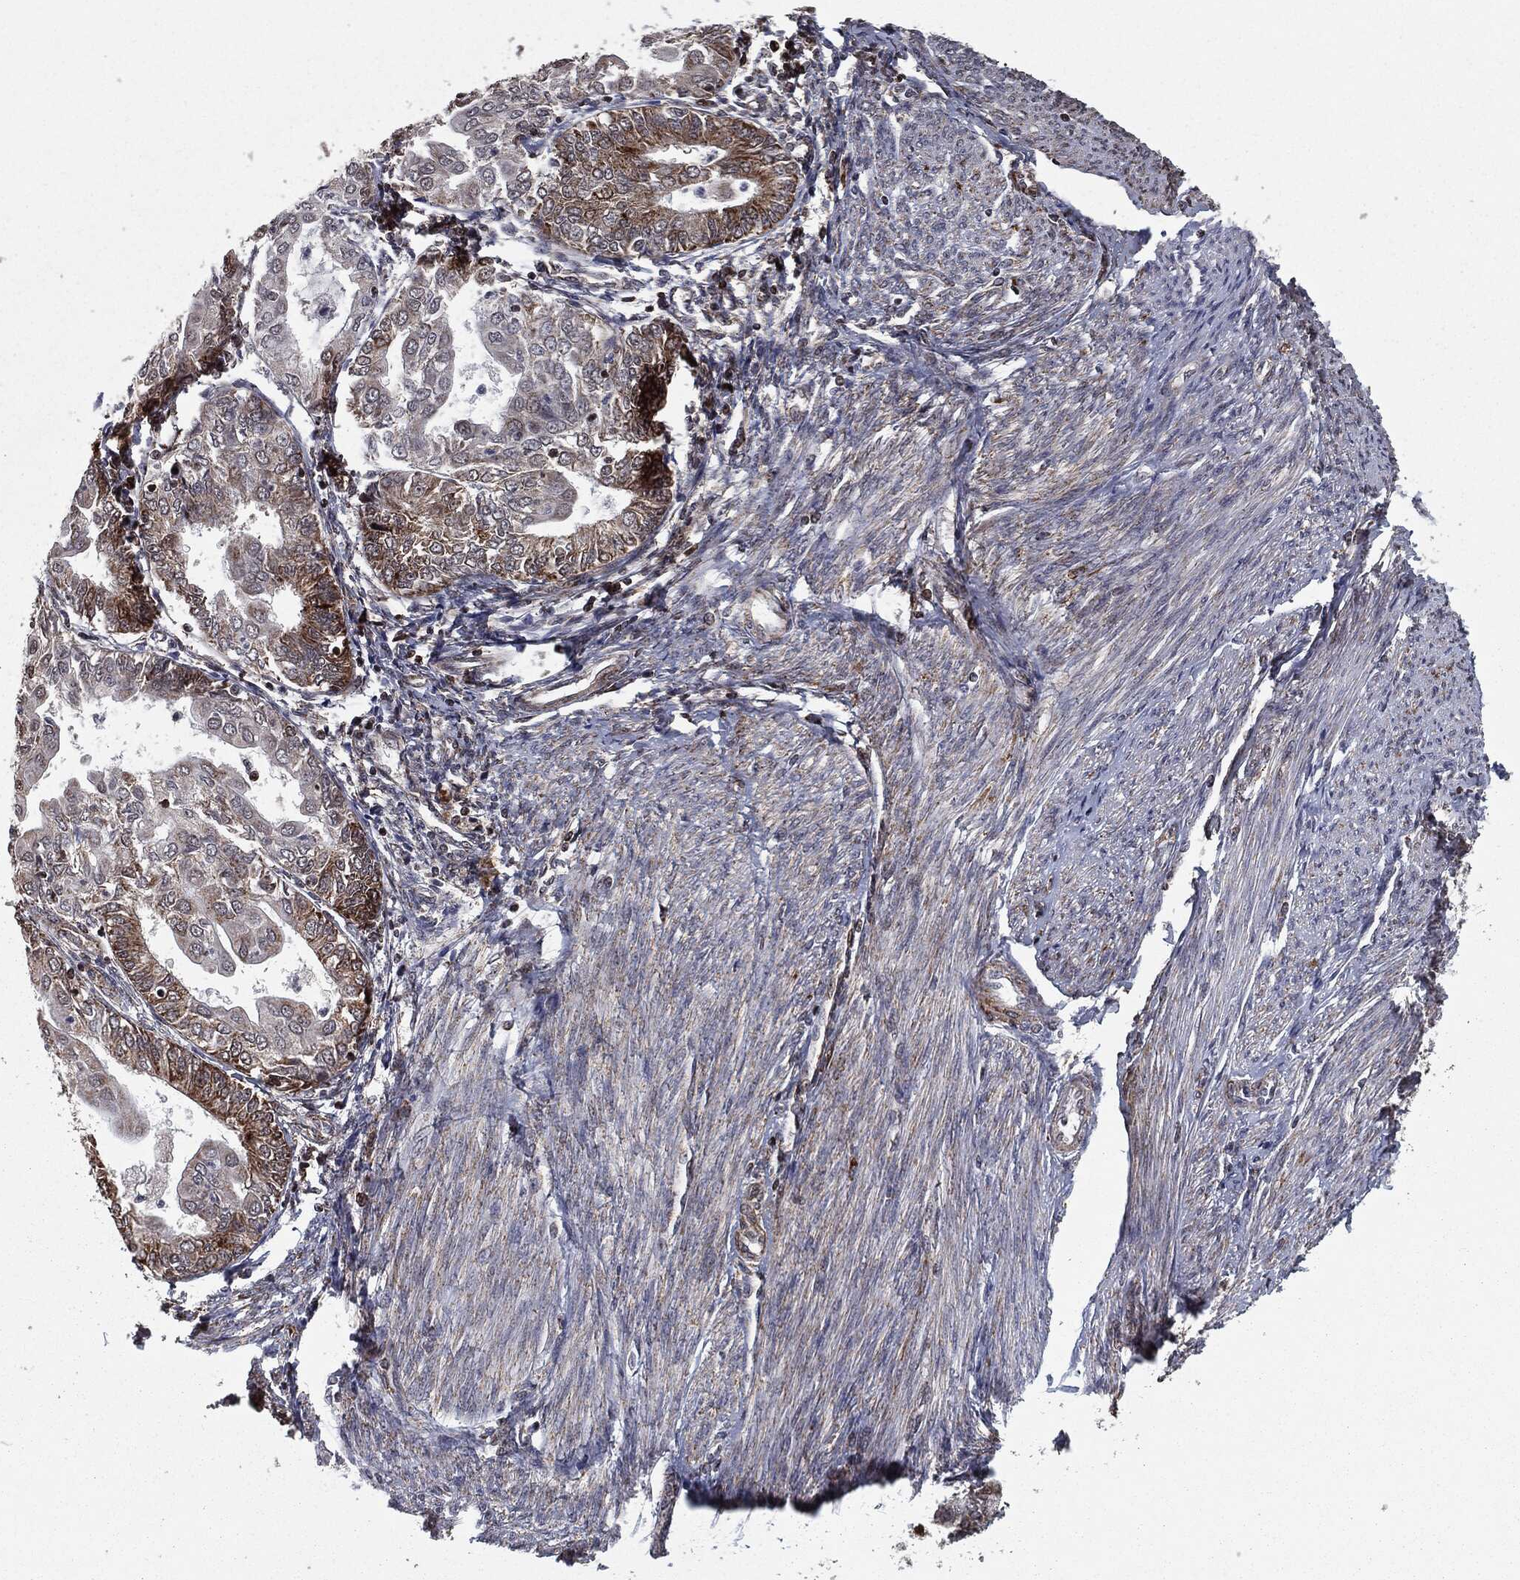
{"staining": {"intensity": "moderate", "quantity": "<25%", "location": "cytoplasmic/membranous"}, "tissue": "endometrial cancer", "cell_type": "Tumor cells", "image_type": "cancer", "snomed": [{"axis": "morphology", "description": "Adenocarcinoma, NOS"}, {"axis": "topography", "description": "Endometrium"}], "caption": "Adenocarcinoma (endometrial) stained for a protein (brown) shows moderate cytoplasmic/membranous positive expression in about <25% of tumor cells.", "gene": "CHCHD2", "patient": {"sex": "female", "age": 68}}